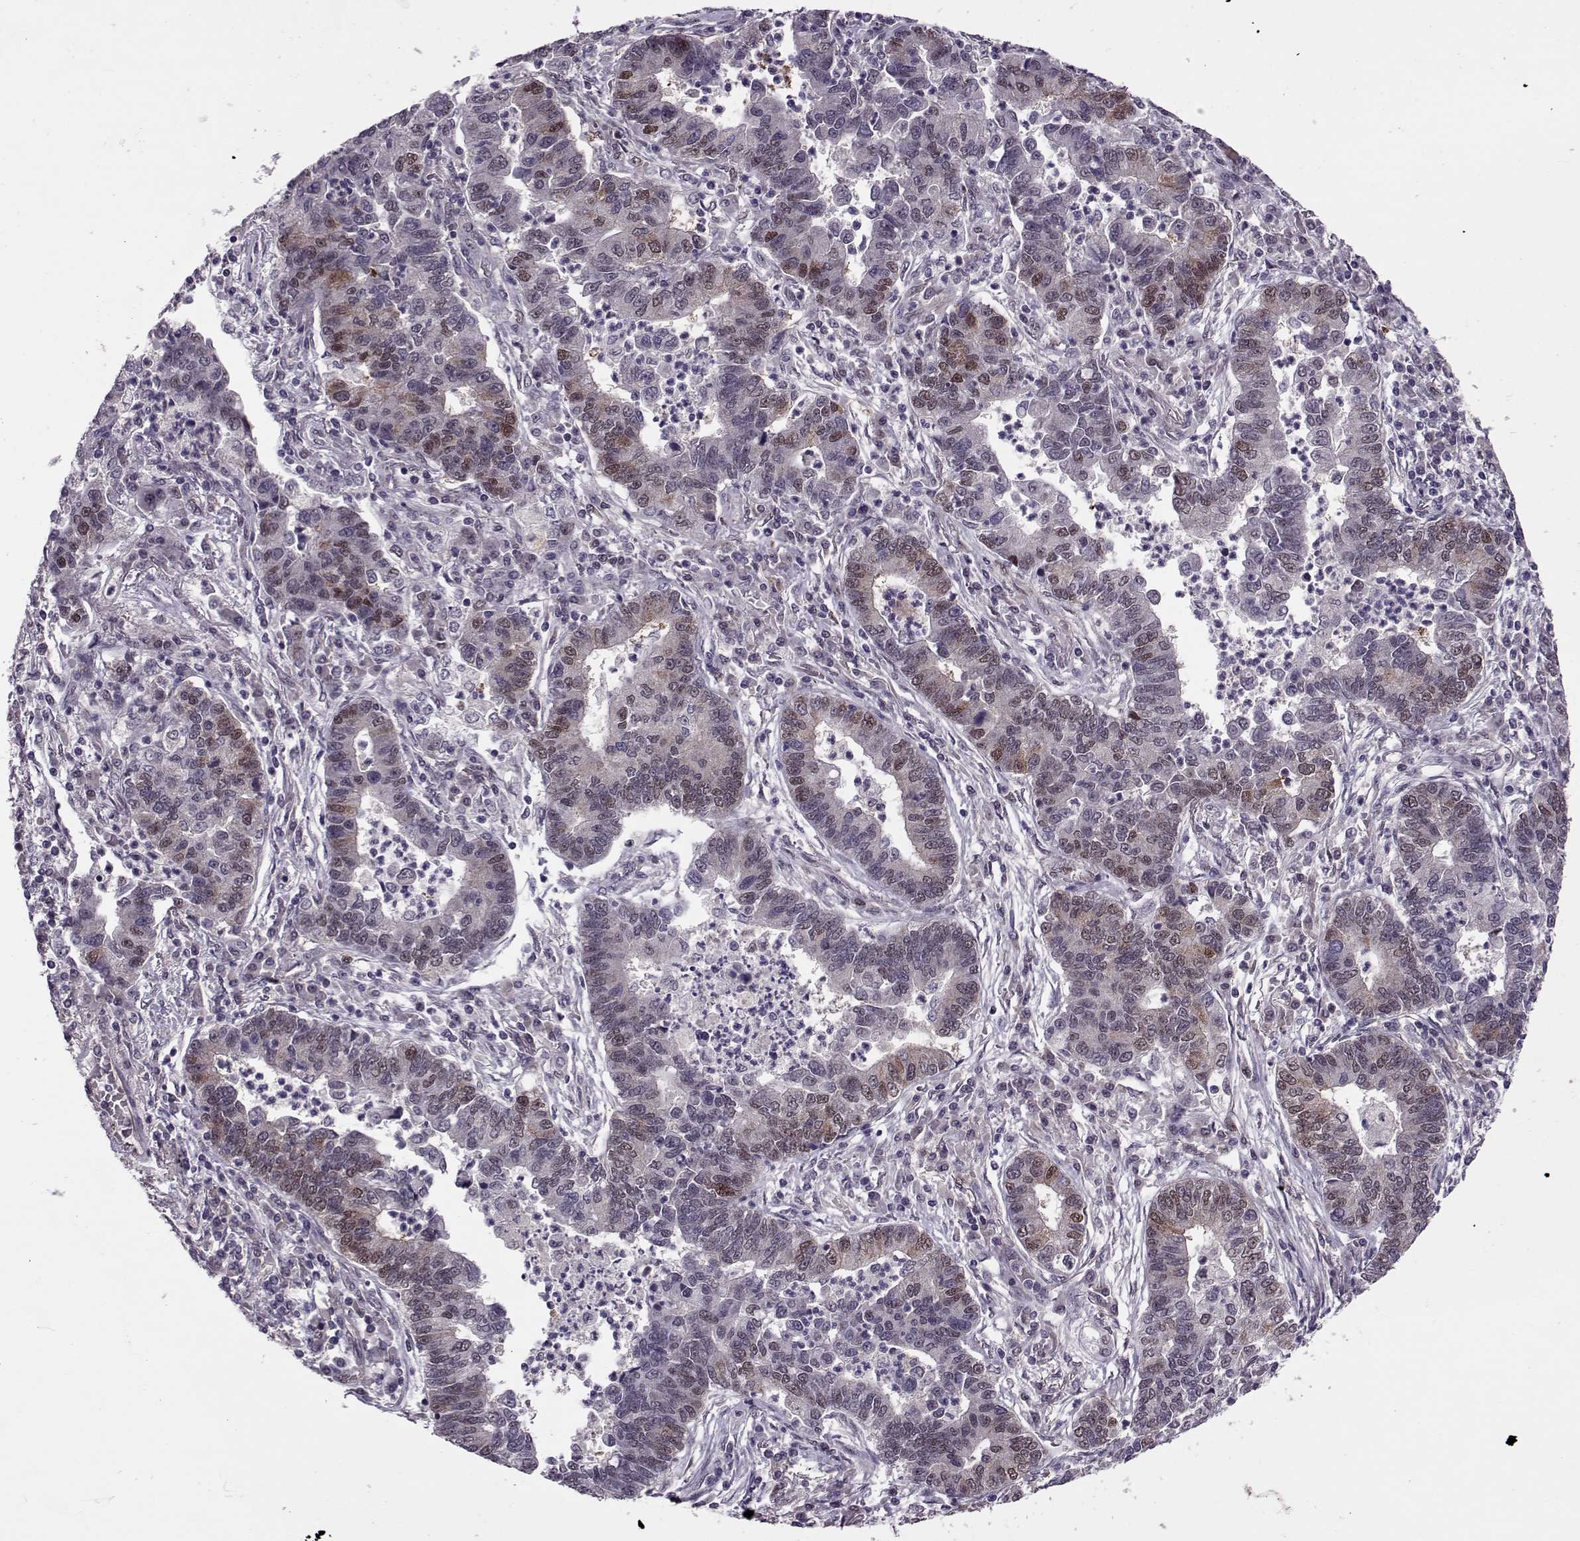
{"staining": {"intensity": "weak", "quantity": "<25%", "location": "nuclear"}, "tissue": "lung cancer", "cell_type": "Tumor cells", "image_type": "cancer", "snomed": [{"axis": "morphology", "description": "Adenocarcinoma, NOS"}, {"axis": "topography", "description": "Lung"}], "caption": "Human lung cancer stained for a protein using IHC displays no staining in tumor cells.", "gene": "CDK4", "patient": {"sex": "female", "age": 57}}